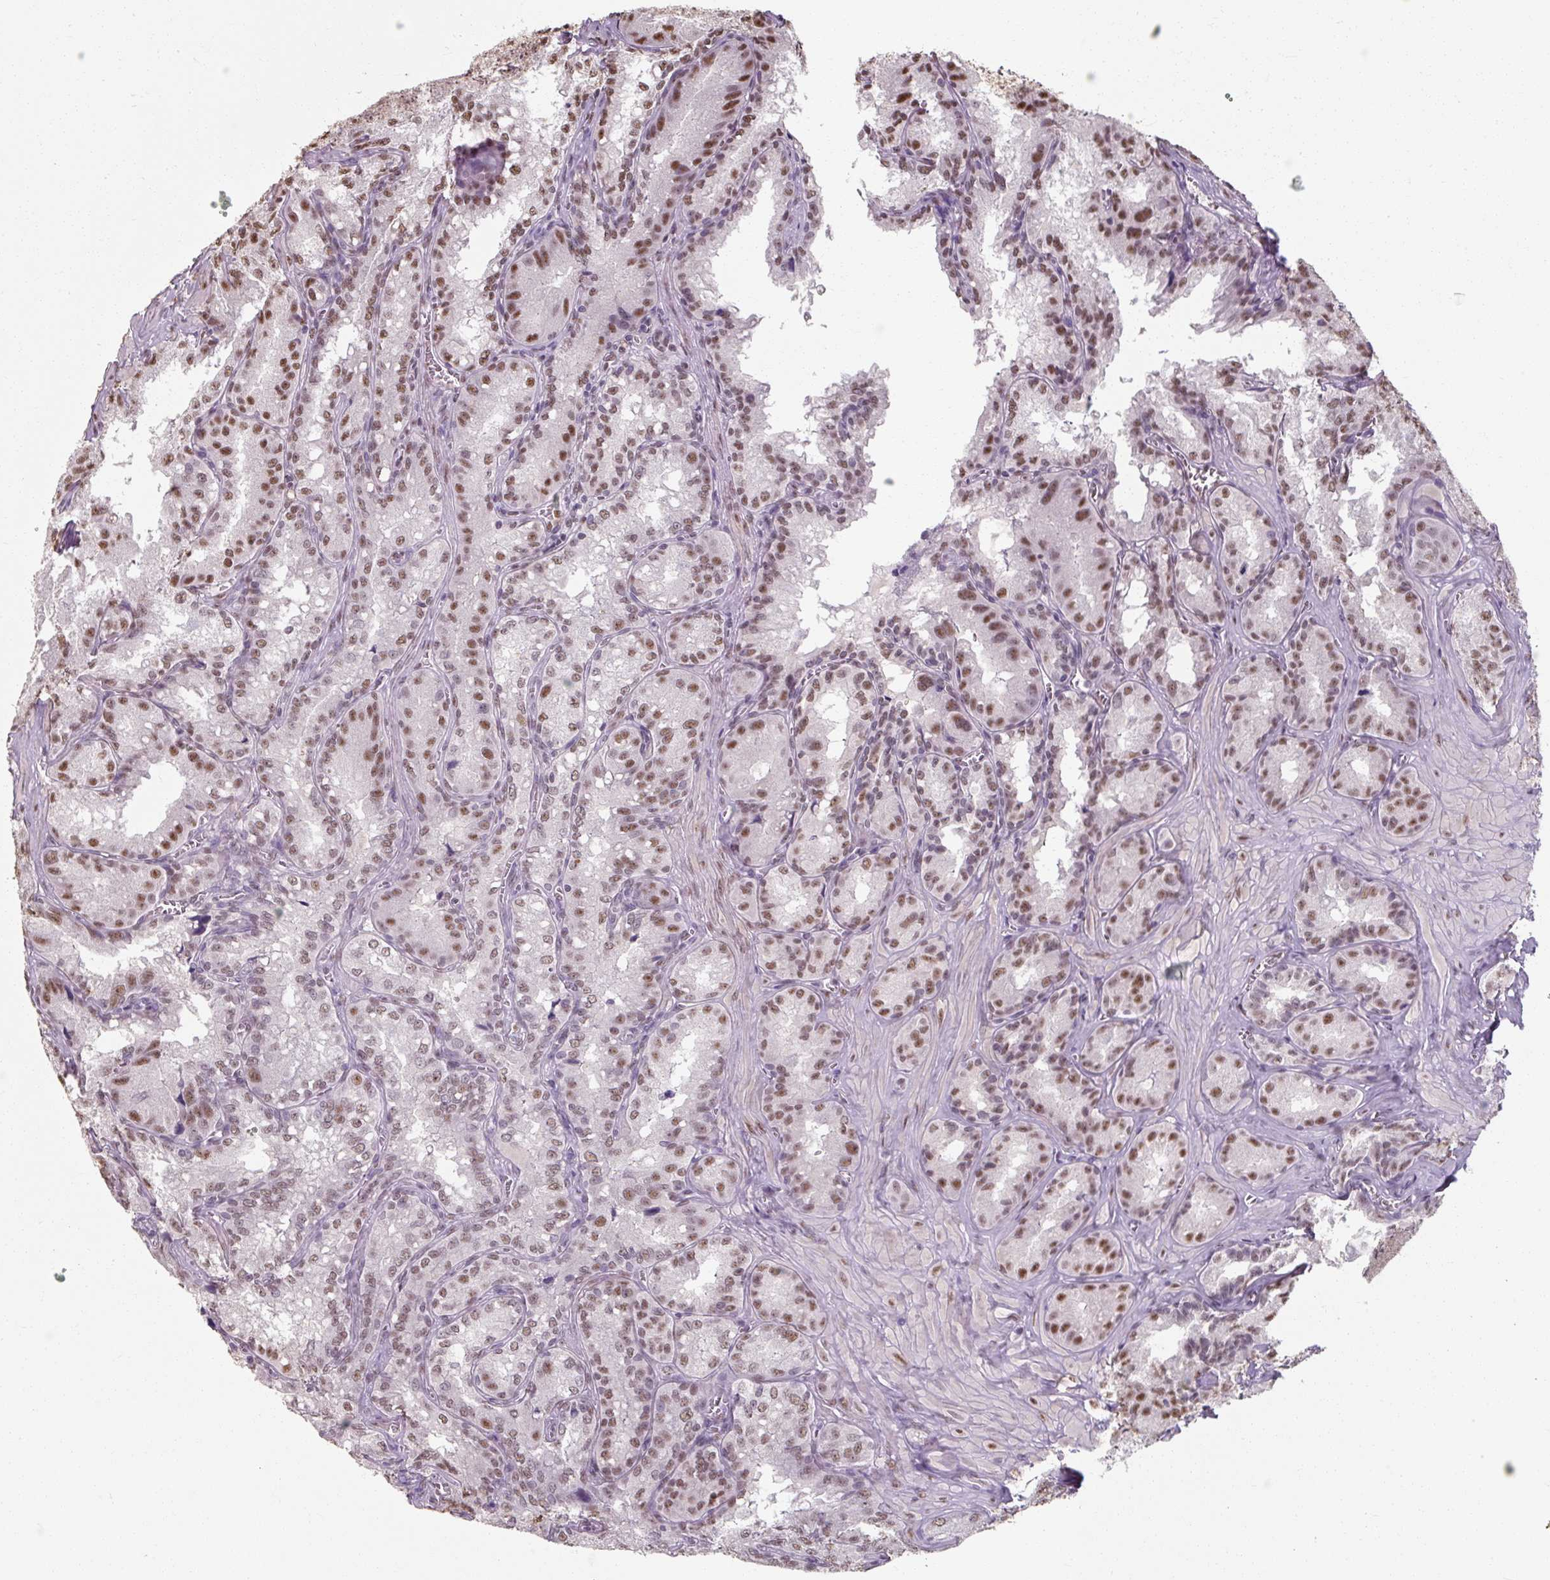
{"staining": {"intensity": "moderate", "quantity": ">75%", "location": "nuclear"}, "tissue": "seminal vesicle", "cell_type": "Glandular cells", "image_type": "normal", "snomed": [{"axis": "morphology", "description": "Normal tissue, NOS"}, {"axis": "topography", "description": "Seminal veicle"}], "caption": "Approximately >75% of glandular cells in normal seminal vesicle reveal moderate nuclear protein staining as visualized by brown immunohistochemical staining.", "gene": "ENSG00000291316", "patient": {"sex": "male", "age": 47}}